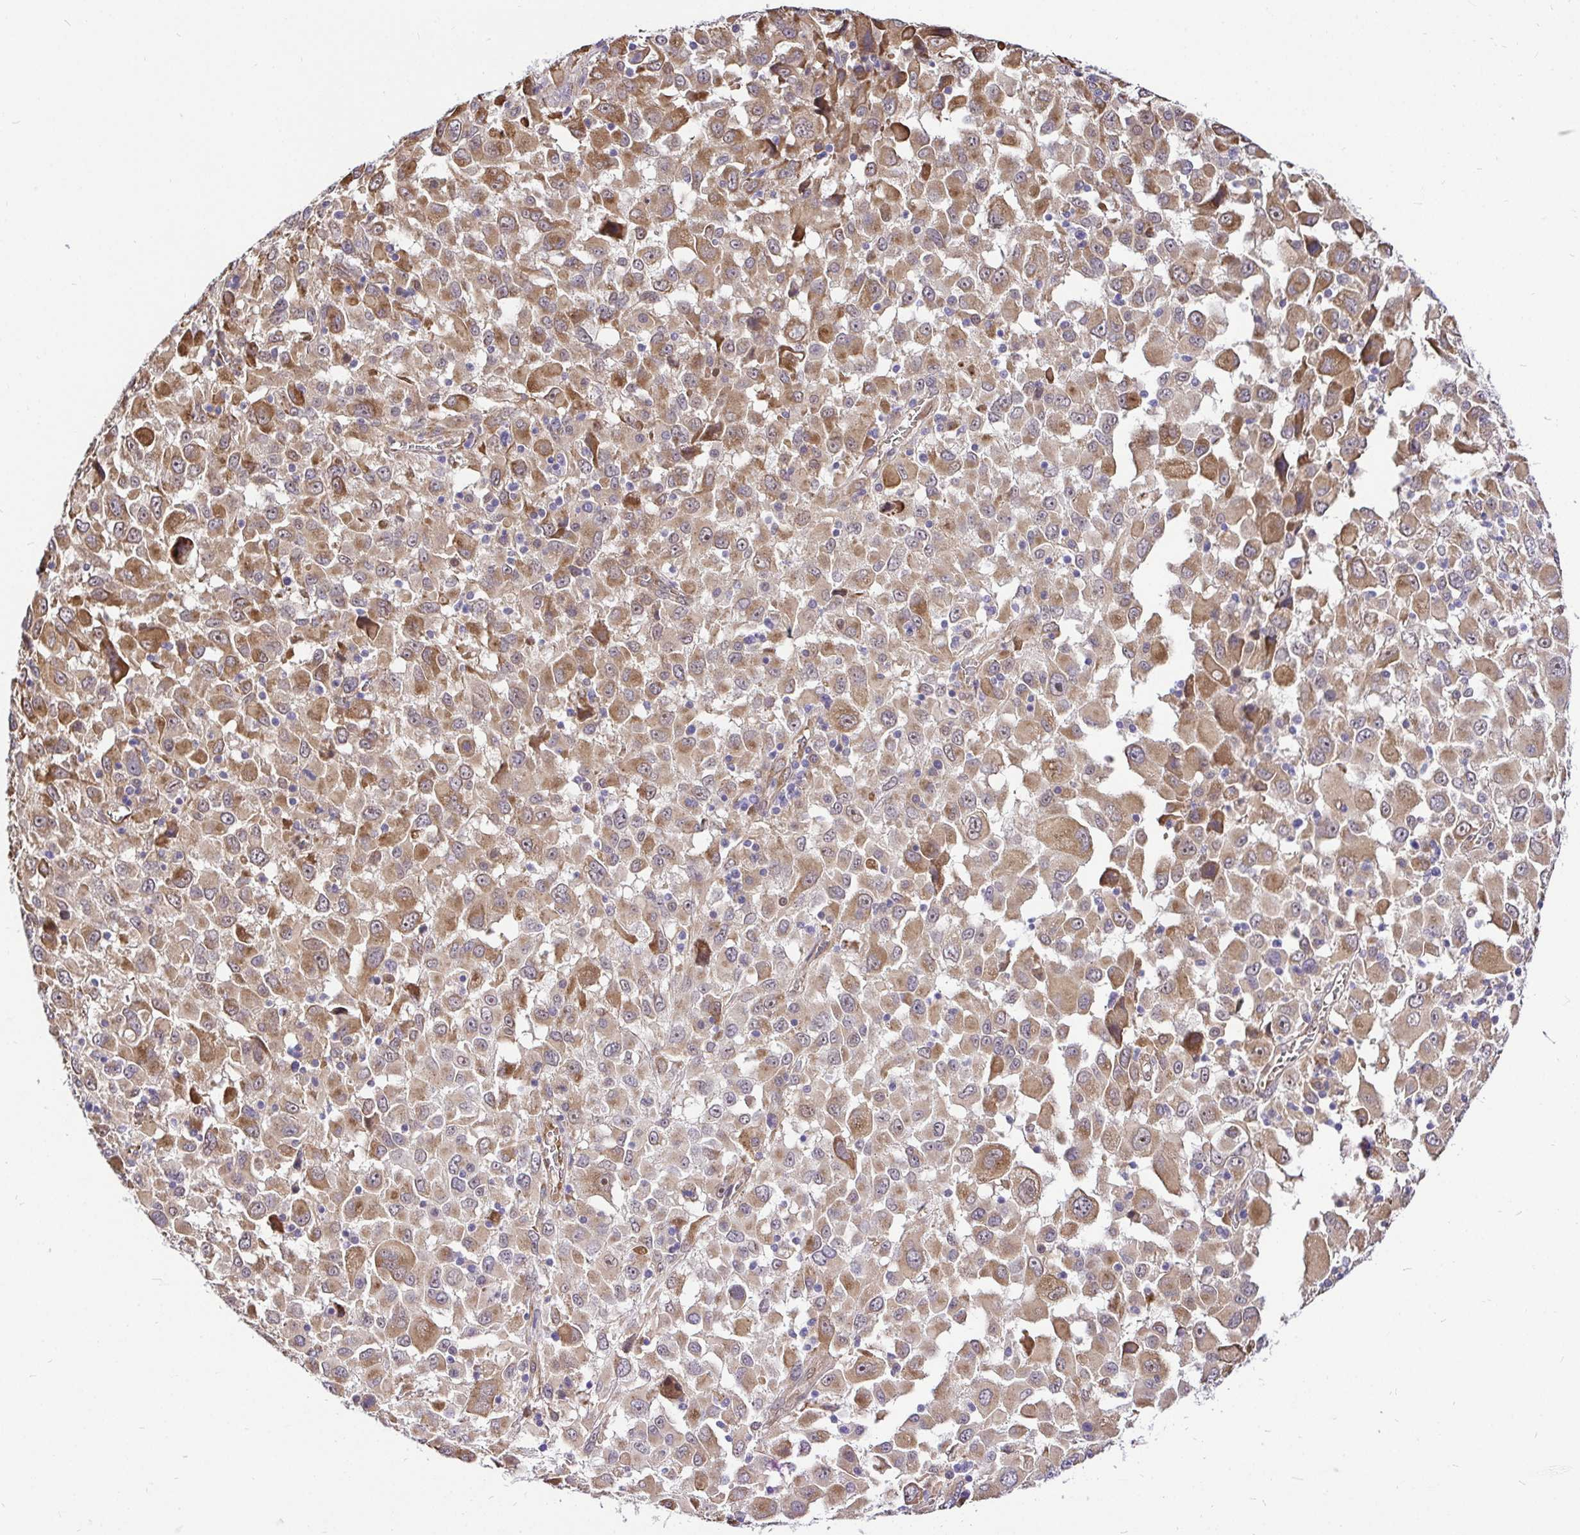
{"staining": {"intensity": "moderate", "quantity": ">75%", "location": "cytoplasmic/membranous"}, "tissue": "melanoma", "cell_type": "Tumor cells", "image_type": "cancer", "snomed": [{"axis": "morphology", "description": "Malignant melanoma, Metastatic site"}, {"axis": "topography", "description": "Soft tissue"}], "caption": "Approximately >75% of tumor cells in human melanoma show moderate cytoplasmic/membranous protein expression as visualized by brown immunohistochemical staining.", "gene": "CCDC122", "patient": {"sex": "male", "age": 50}}